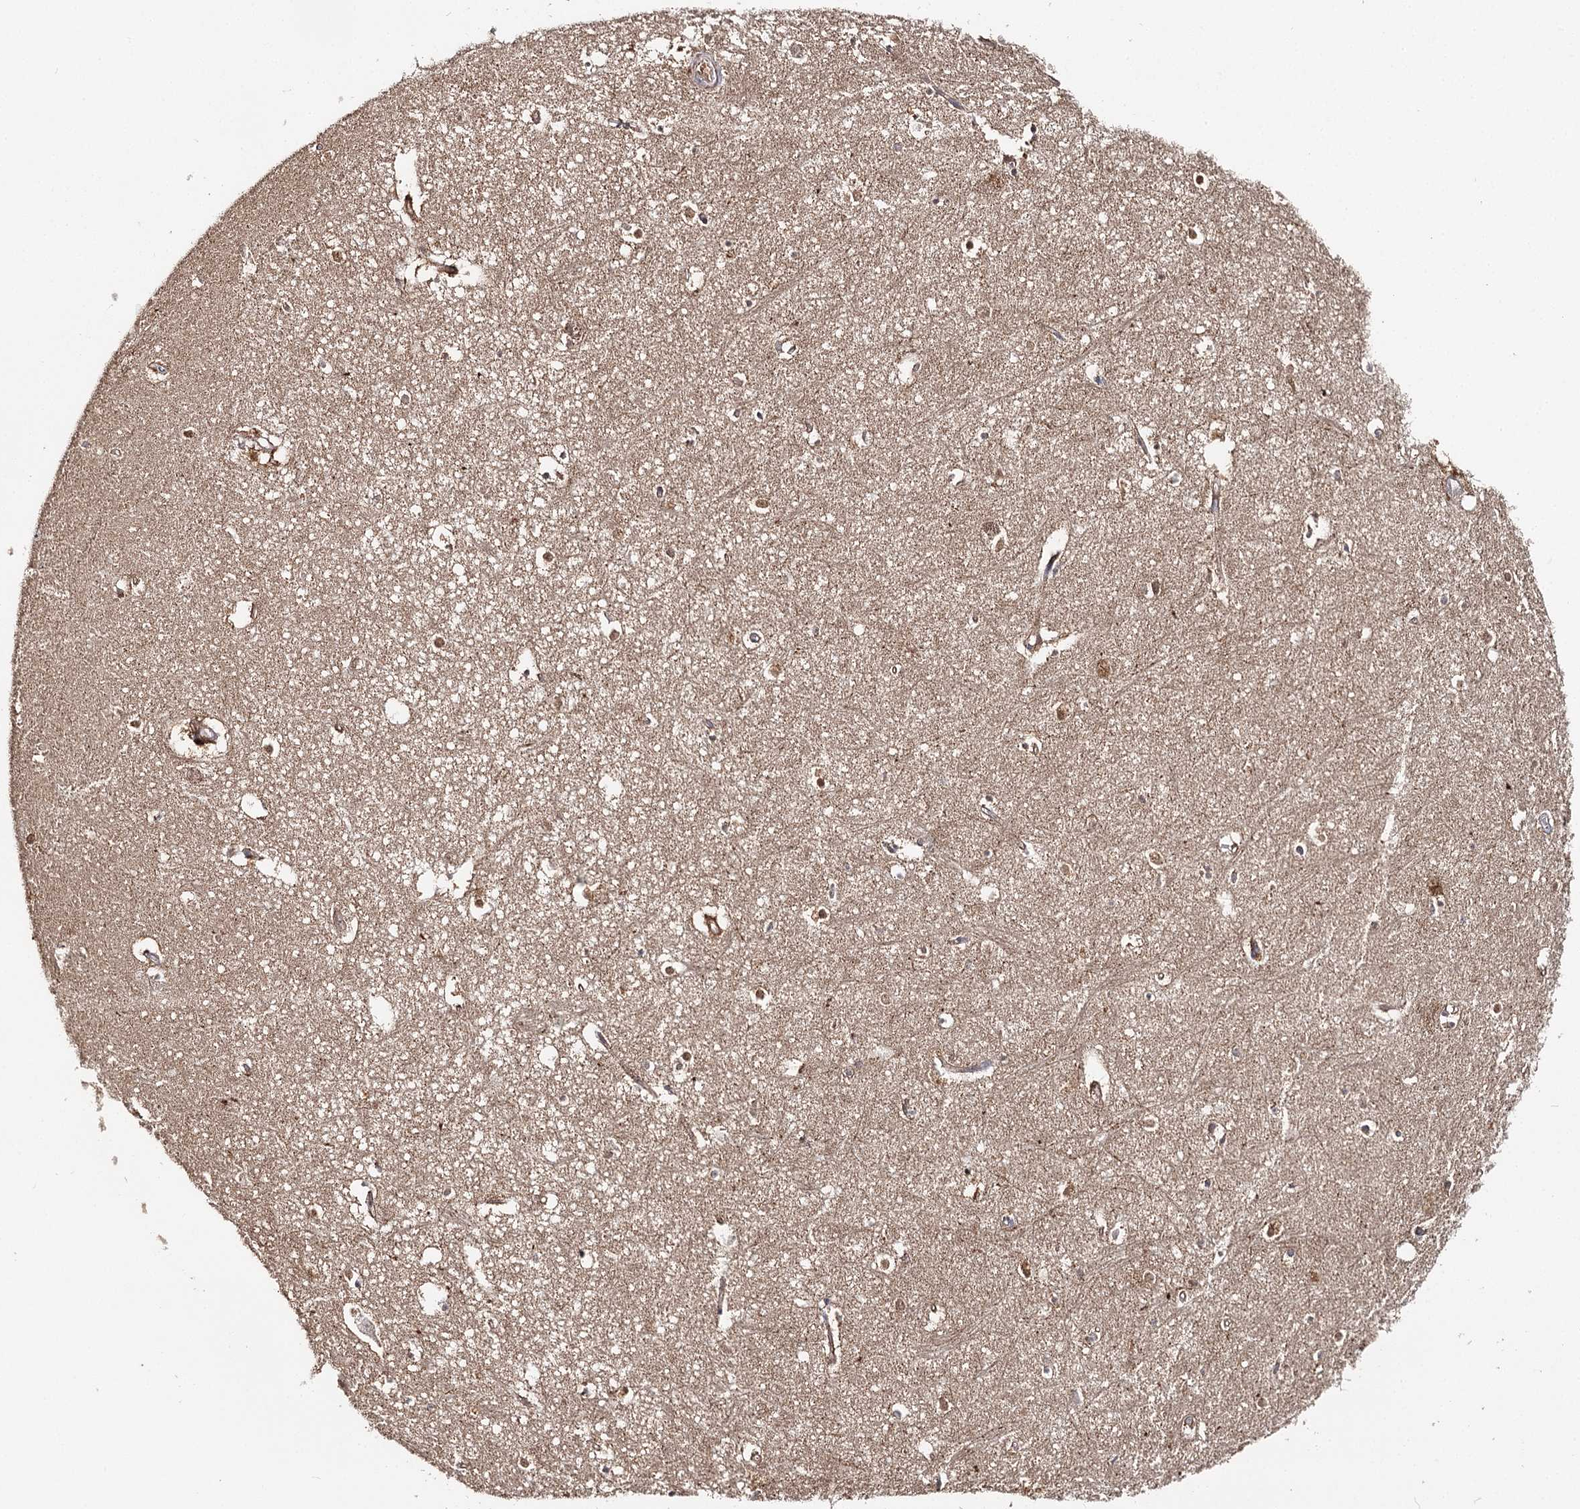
{"staining": {"intensity": "moderate", "quantity": "<25%", "location": "cytoplasmic/membranous"}, "tissue": "hippocampus", "cell_type": "Glial cells", "image_type": "normal", "snomed": [{"axis": "morphology", "description": "Normal tissue, NOS"}, {"axis": "topography", "description": "Hippocampus"}], "caption": "Brown immunohistochemical staining in unremarkable hippocampus reveals moderate cytoplasmic/membranous staining in about <25% of glial cells.", "gene": "SEC24B", "patient": {"sex": "female", "age": 64}}